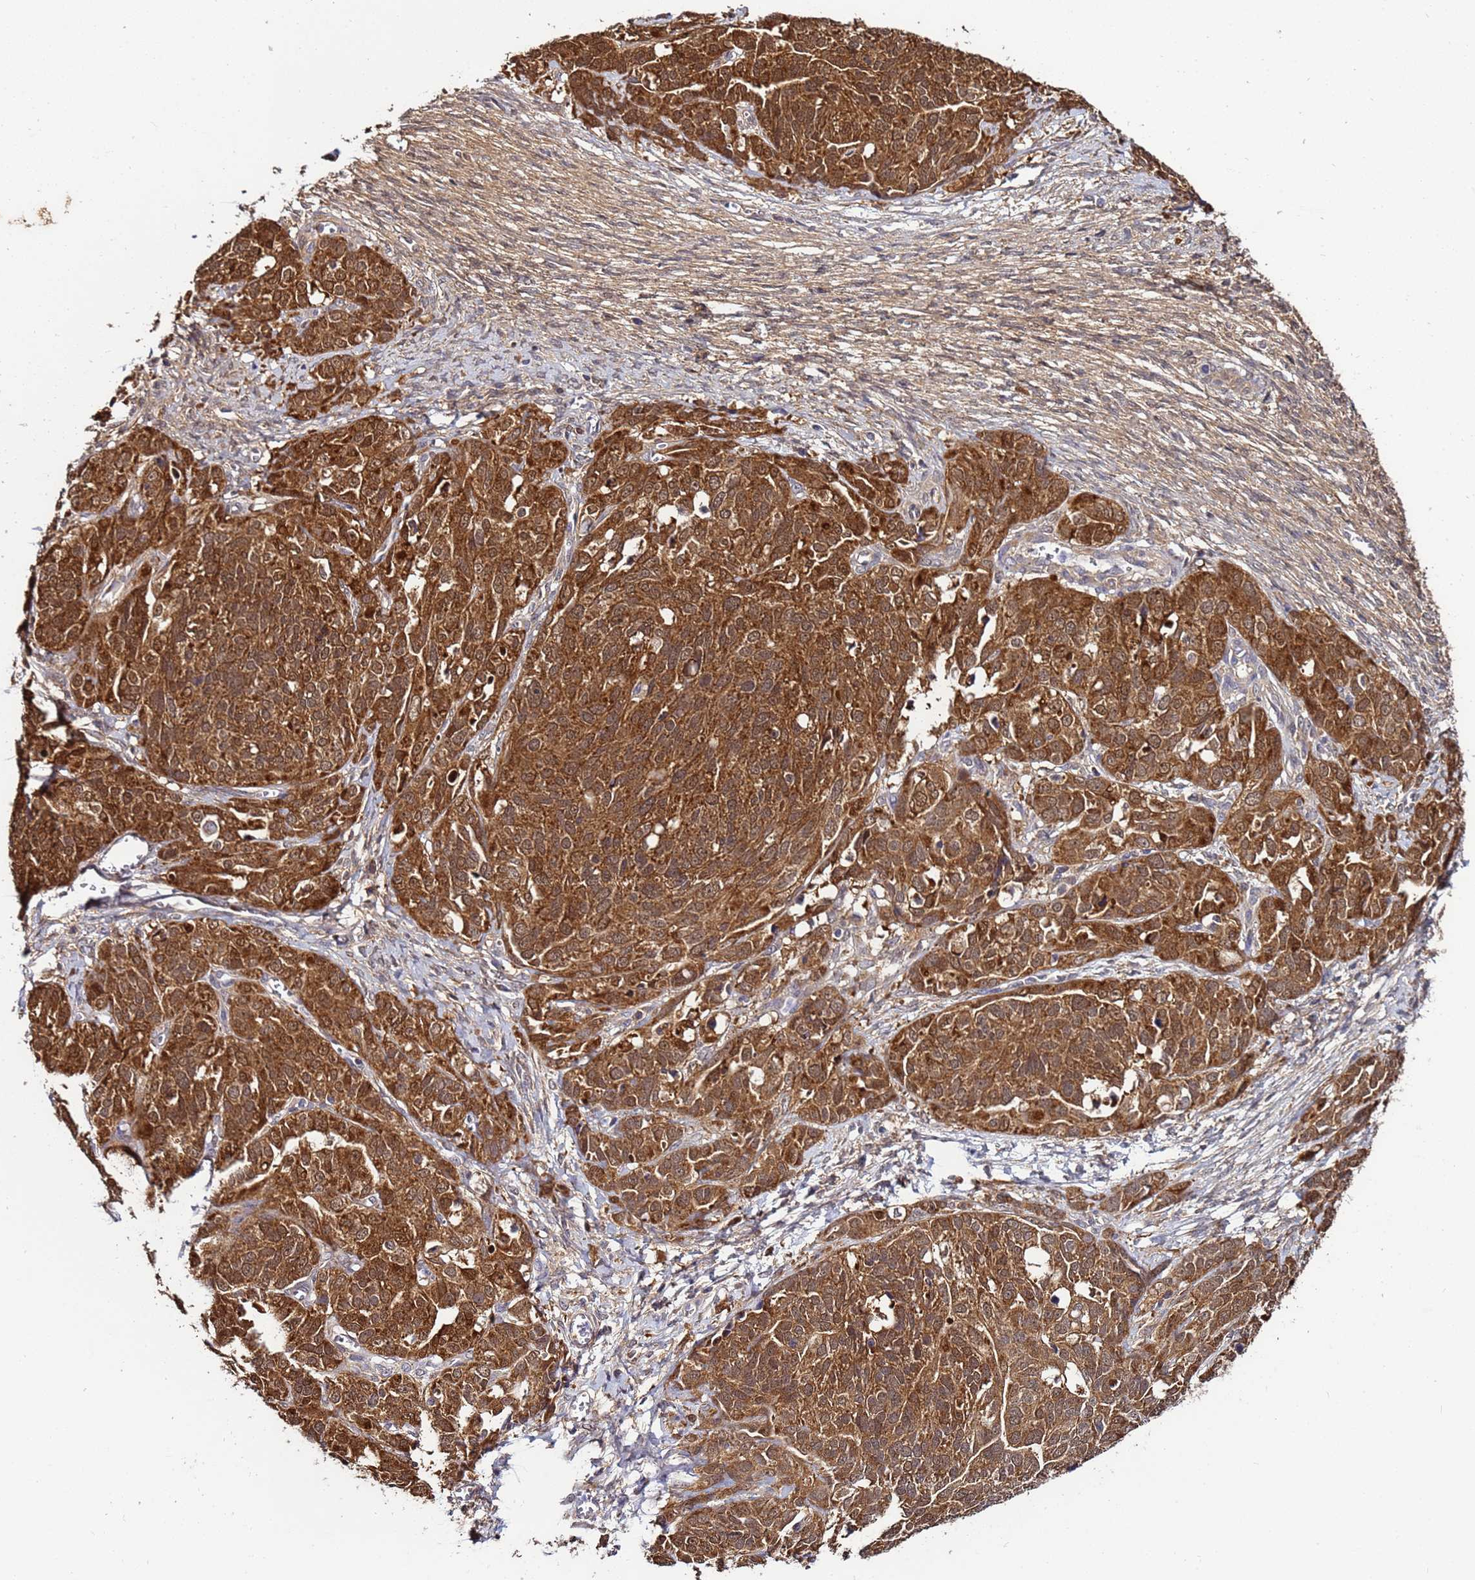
{"staining": {"intensity": "moderate", "quantity": ">75%", "location": "cytoplasmic/membranous"}, "tissue": "ovarian cancer", "cell_type": "Tumor cells", "image_type": "cancer", "snomed": [{"axis": "morphology", "description": "Cystadenocarcinoma, serous, NOS"}, {"axis": "topography", "description": "Ovary"}], "caption": "Ovarian cancer (serous cystadenocarcinoma) stained with DAB immunohistochemistry shows medium levels of moderate cytoplasmic/membranous positivity in approximately >75% of tumor cells.", "gene": "NAXE", "patient": {"sex": "female", "age": 44}}